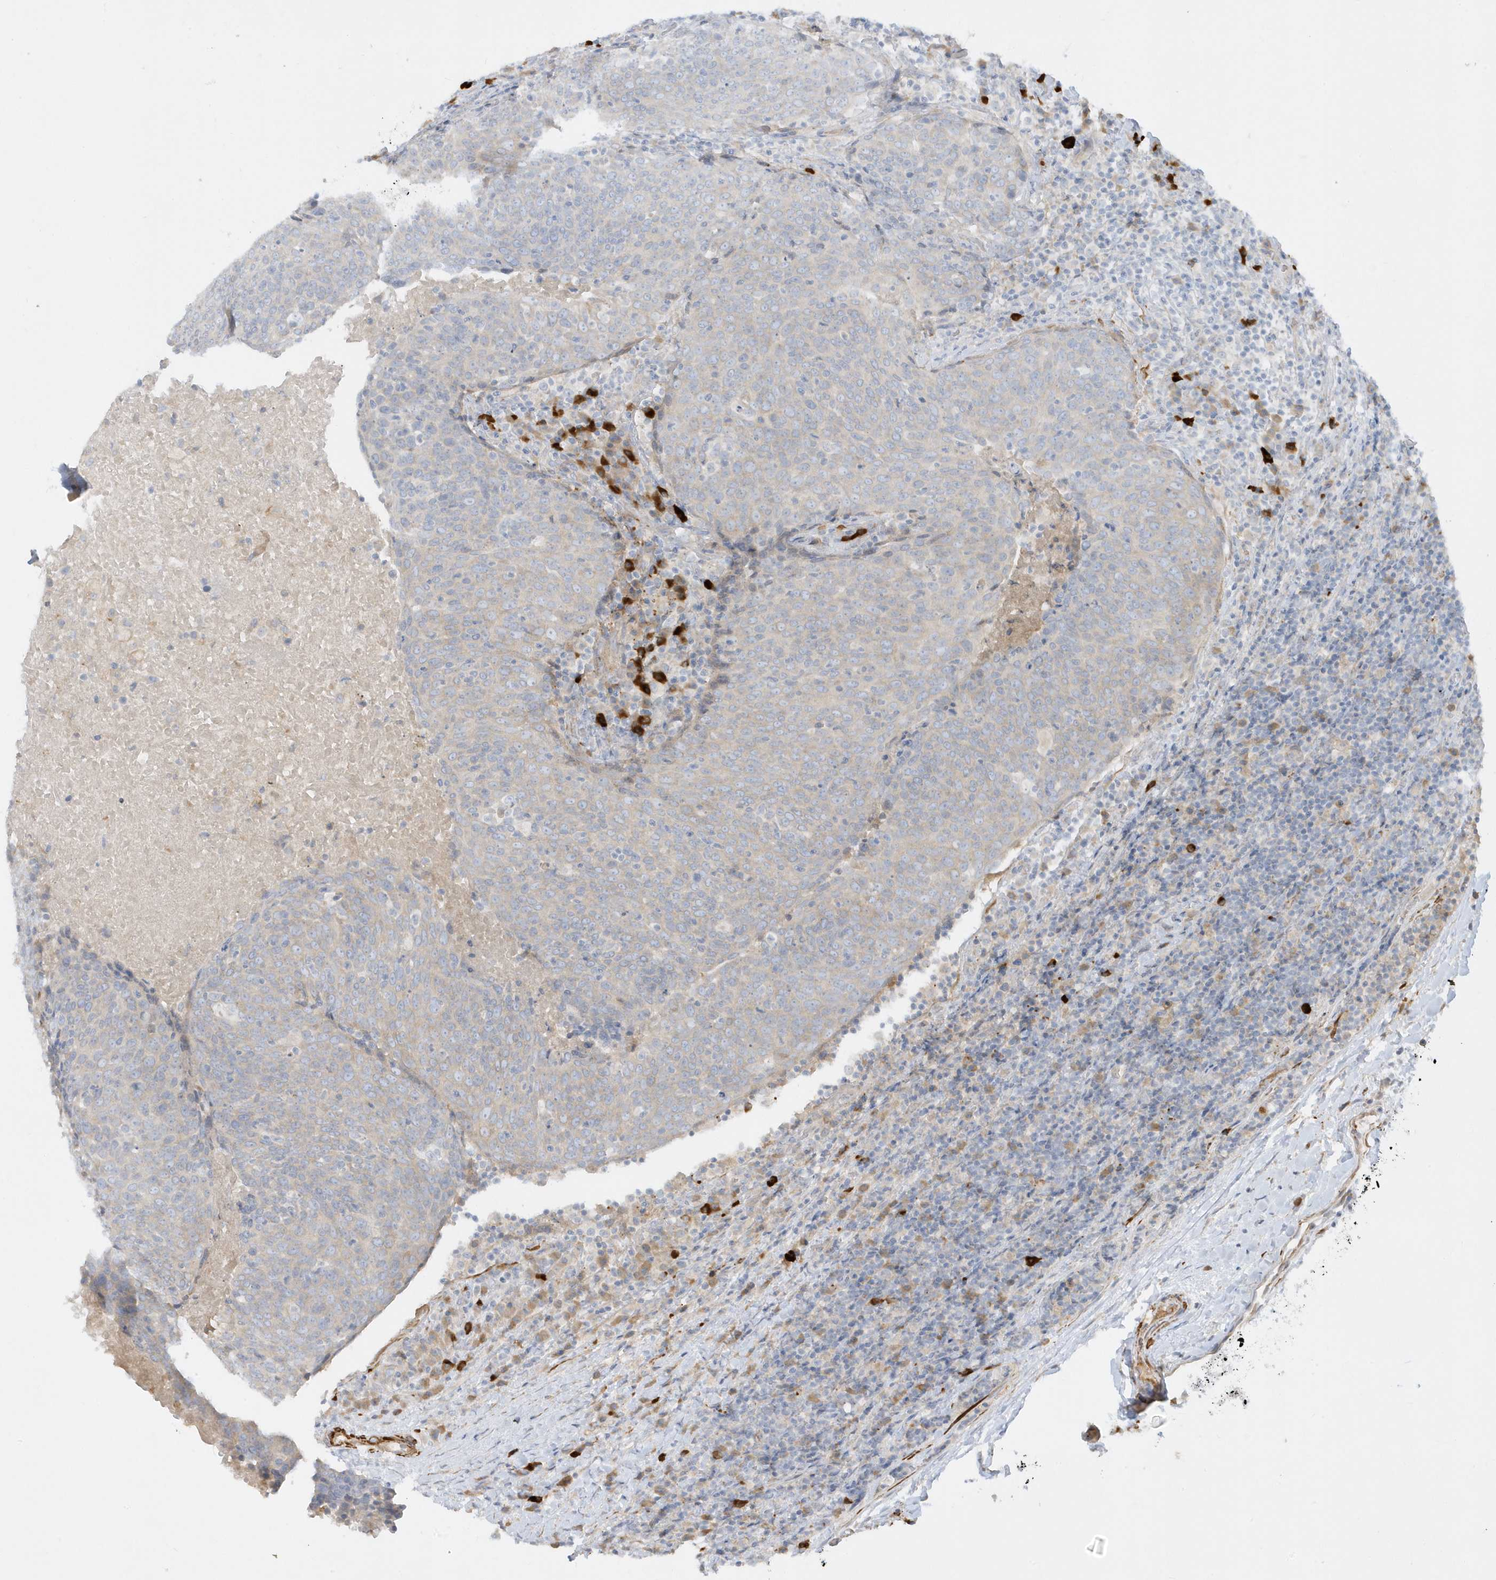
{"staining": {"intensity": "negative", "quantity": "none", "location": "none"}, "tissue": "head and neck cancer", "cell_type": "Tumor cells", "image_type": "cancer", "snomed": [{"axis": "morphology", "description": "Squamous cell carcinoma, NOS"}, {"axis": "morphology", "description": "Squamous cell carcinoma, metastatic, NOS"}, {"axis": "topography", "description": "Lymph node"}, {"axis": "topography", "description": "Head-Neck"}], "caption": "A histopathology image of human head and neck cancer (metastatic squamous cell carcinoma) is negative for staining in tumor cells.", "gene": "THADA", "patient": {"sex": "male", "age": 62}}